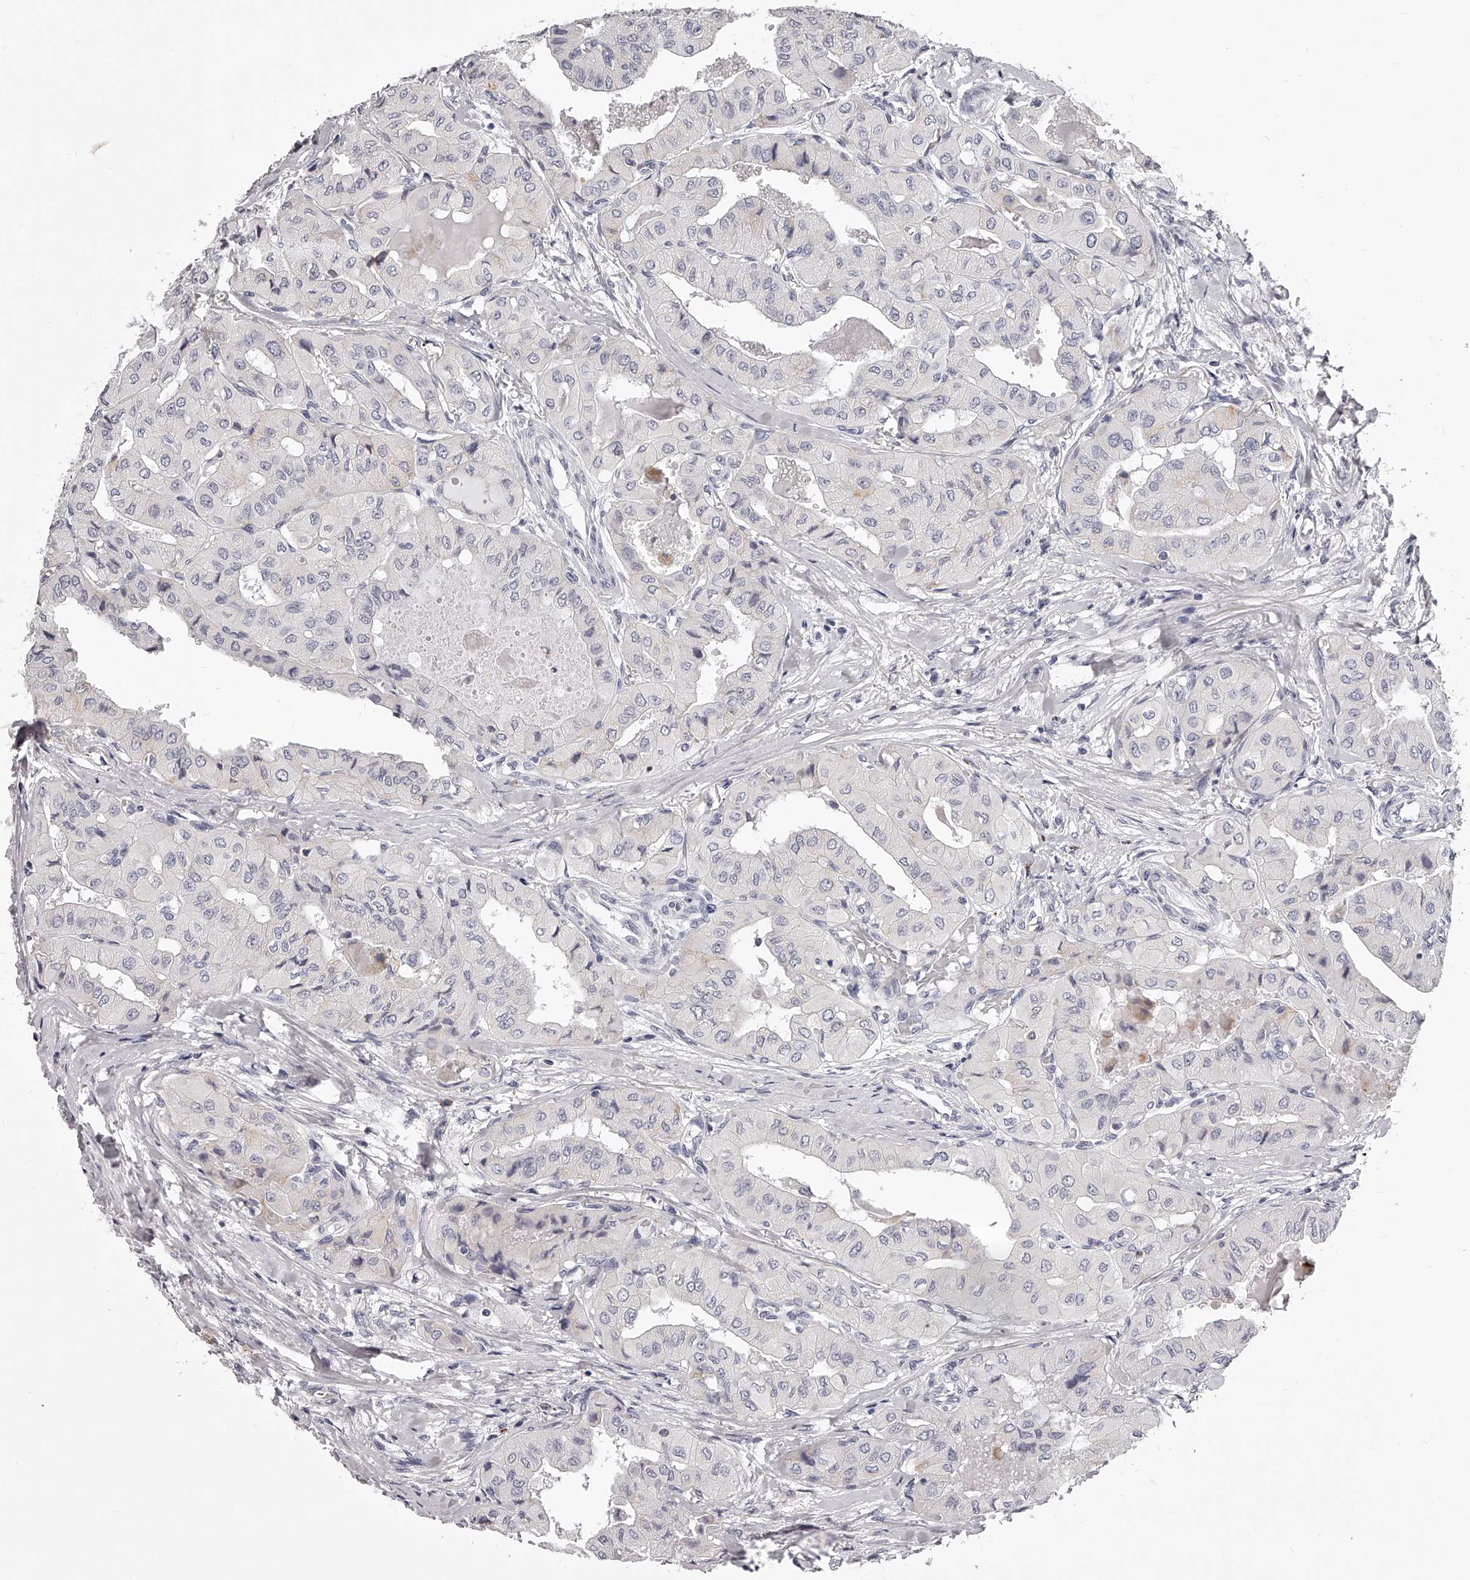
{"staining": {"intensity": "negative", "quantity": "none", "location": "none"}, "tissue": "thyroid cancer", "cell_type": "Tumor cells", "image_type": "cancer", "snomed": [{"axis": "morphology", "description": "Papillary adenocarcinoma, NOS"}, {"axis": "topography", "description": "Thyroid gland"}], "caption": "An immunohistochemistry (IHC) image of thyroid cancer is shown. There is no staining in tumor cells of thyroid cancer. (DAB (3,3'-diaminobenzidine) immunohistochemistry, high magnification).", "gene": "DMRT1", "patient": {"sex": "female", "age": 59}}